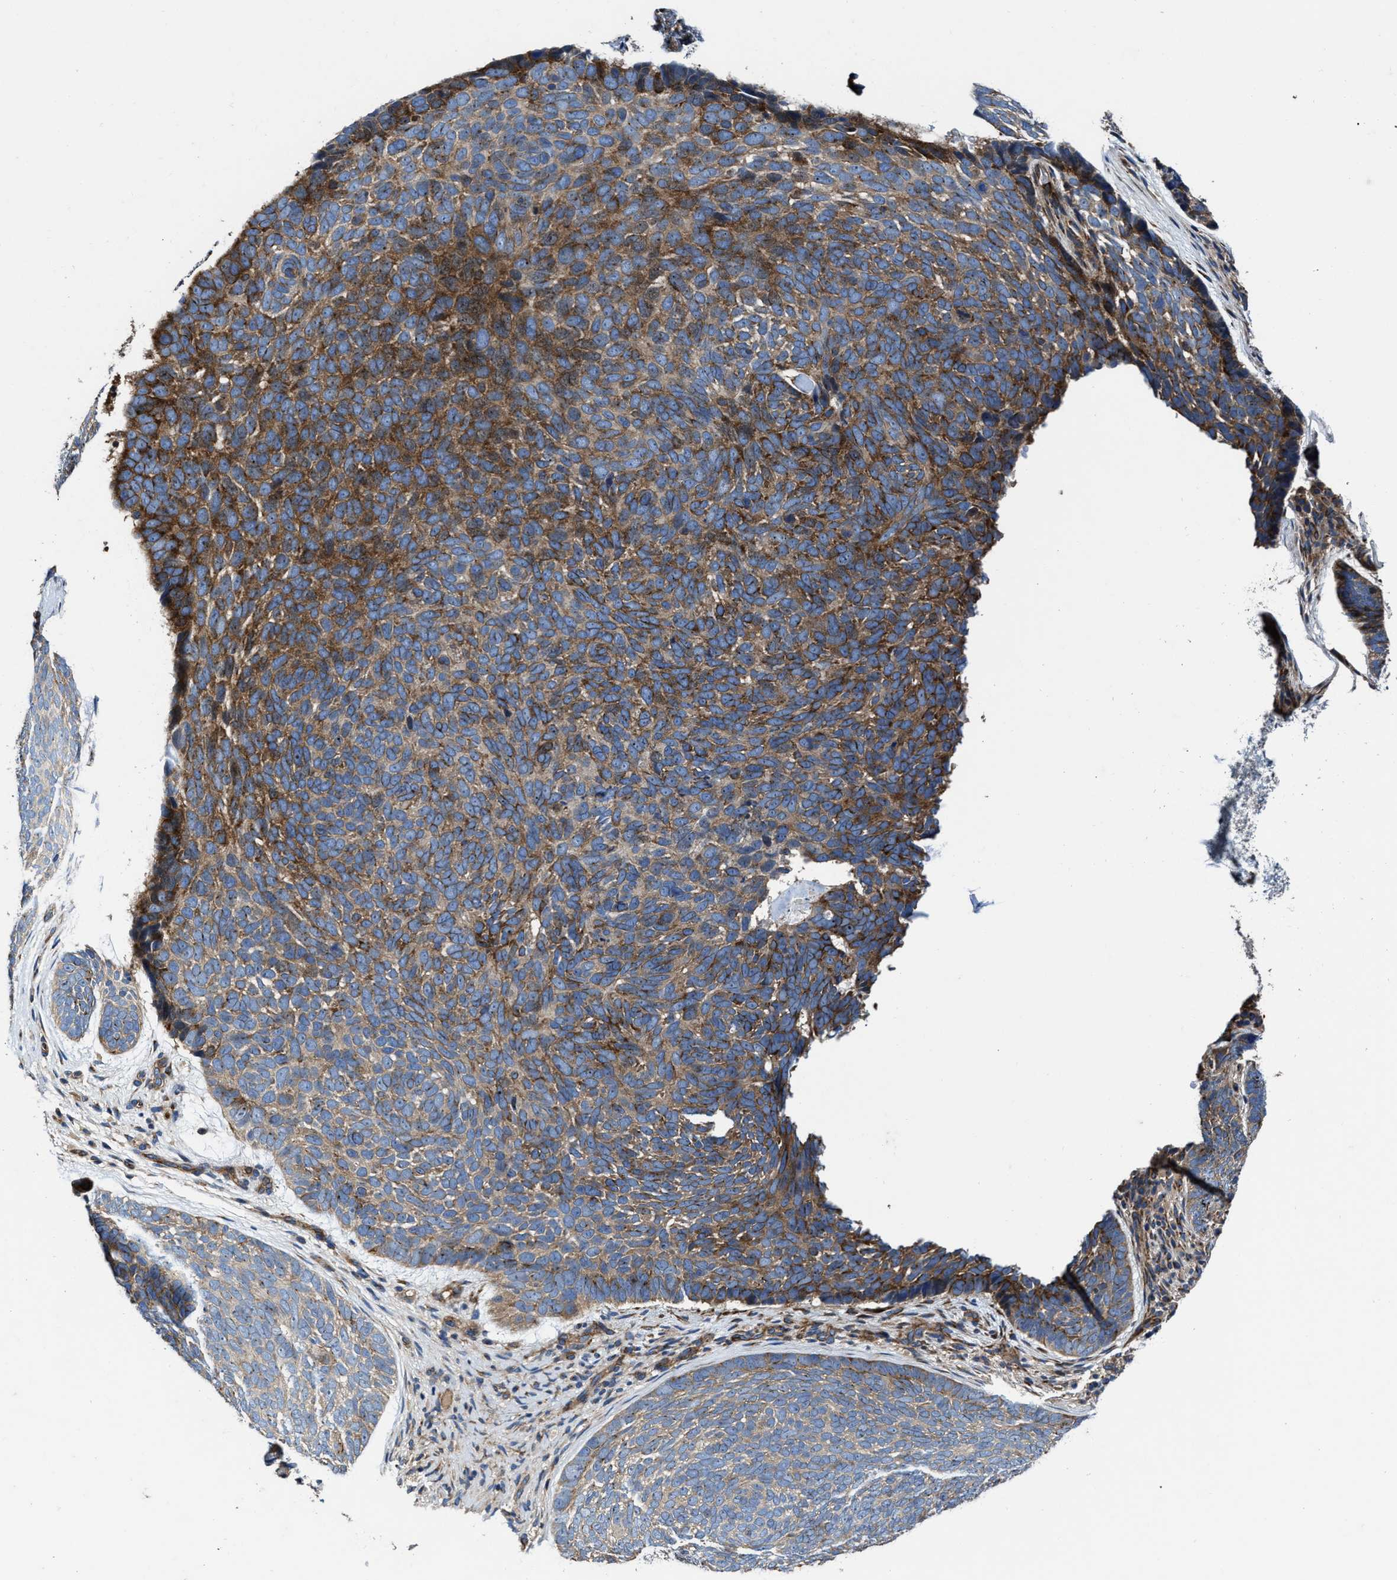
{"staining": {"intensity": "moderate", "quantity": ">75%", "location": "cytoplasmic/membranous"}, "tissue": "skin cancer", "cell_type": "Tumor cells", "image_type": "cancer", "snomed": [{"axis": "morphology", "description": "Basal cell carcinoma"}, {"axis": "topography", "description": "Skin"}, {"axis": "topography", "description": "Skin of head"}], "caption": "An immunohistochemistry micrograph of tumor tissue is shown. Protein staining in brown highlights moderate cytoplasmic/membranous positivity in skin cancer within tumor cells.", "gene": "PTAR1", "patient": {"sex": "female", "age": 85}}